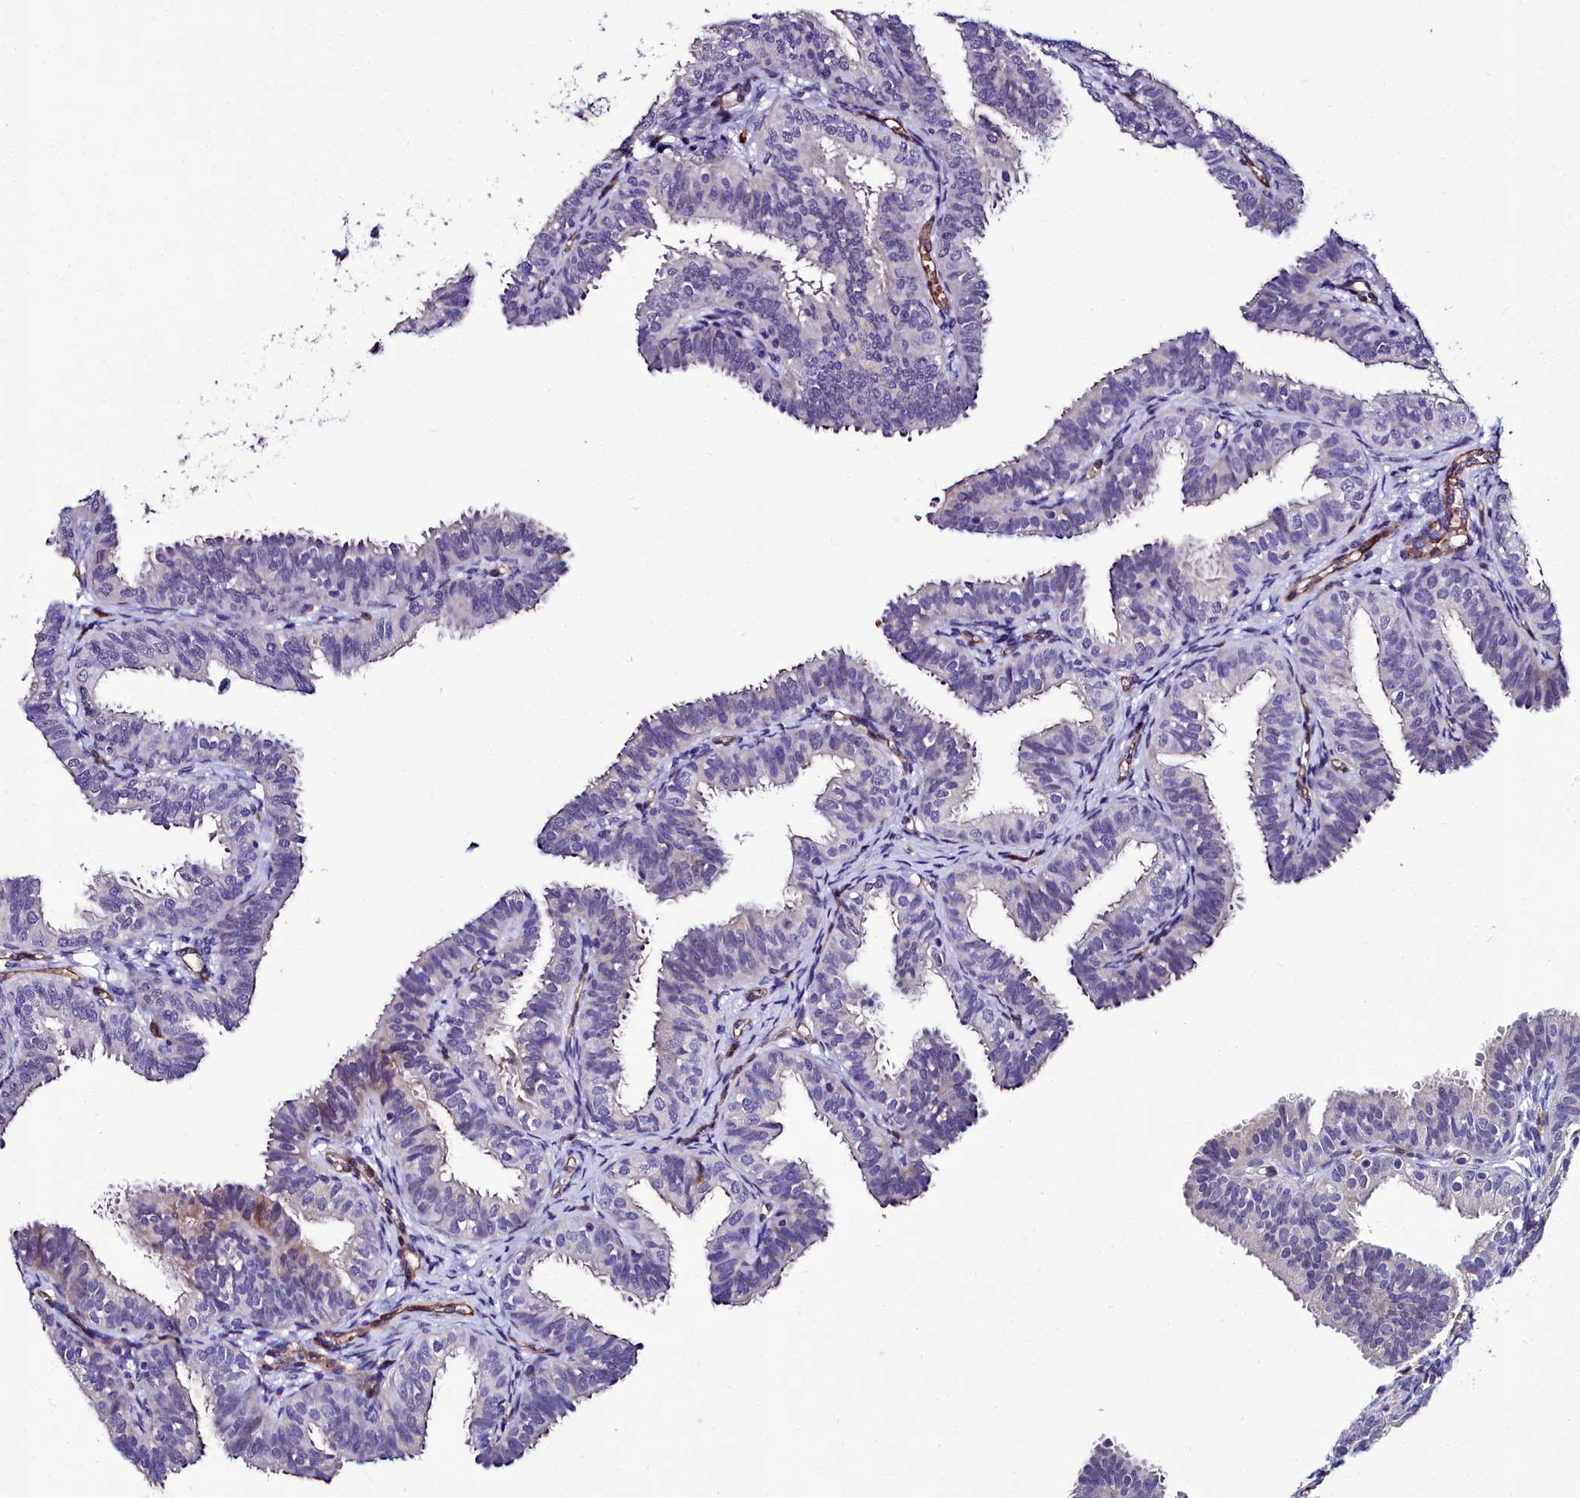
{"staining": {"intensity": "negative", "quantity": "none", "location": "none"}, "tissue": "fallopian tube", "cell_type": "Glandular cells", "image_type": "normal", "snomed": [{"axis": "morphology", "description": "Normal tissue, NOS"}, {"axis": "topography", "description": "Fallopian tube"}], "caption": "Photomicrograph shows no protein expression in glandular cells of unremarkable fallopian tube.", "gene": "CYP4F11", "patient": {"sex": "female", "age": 35}}